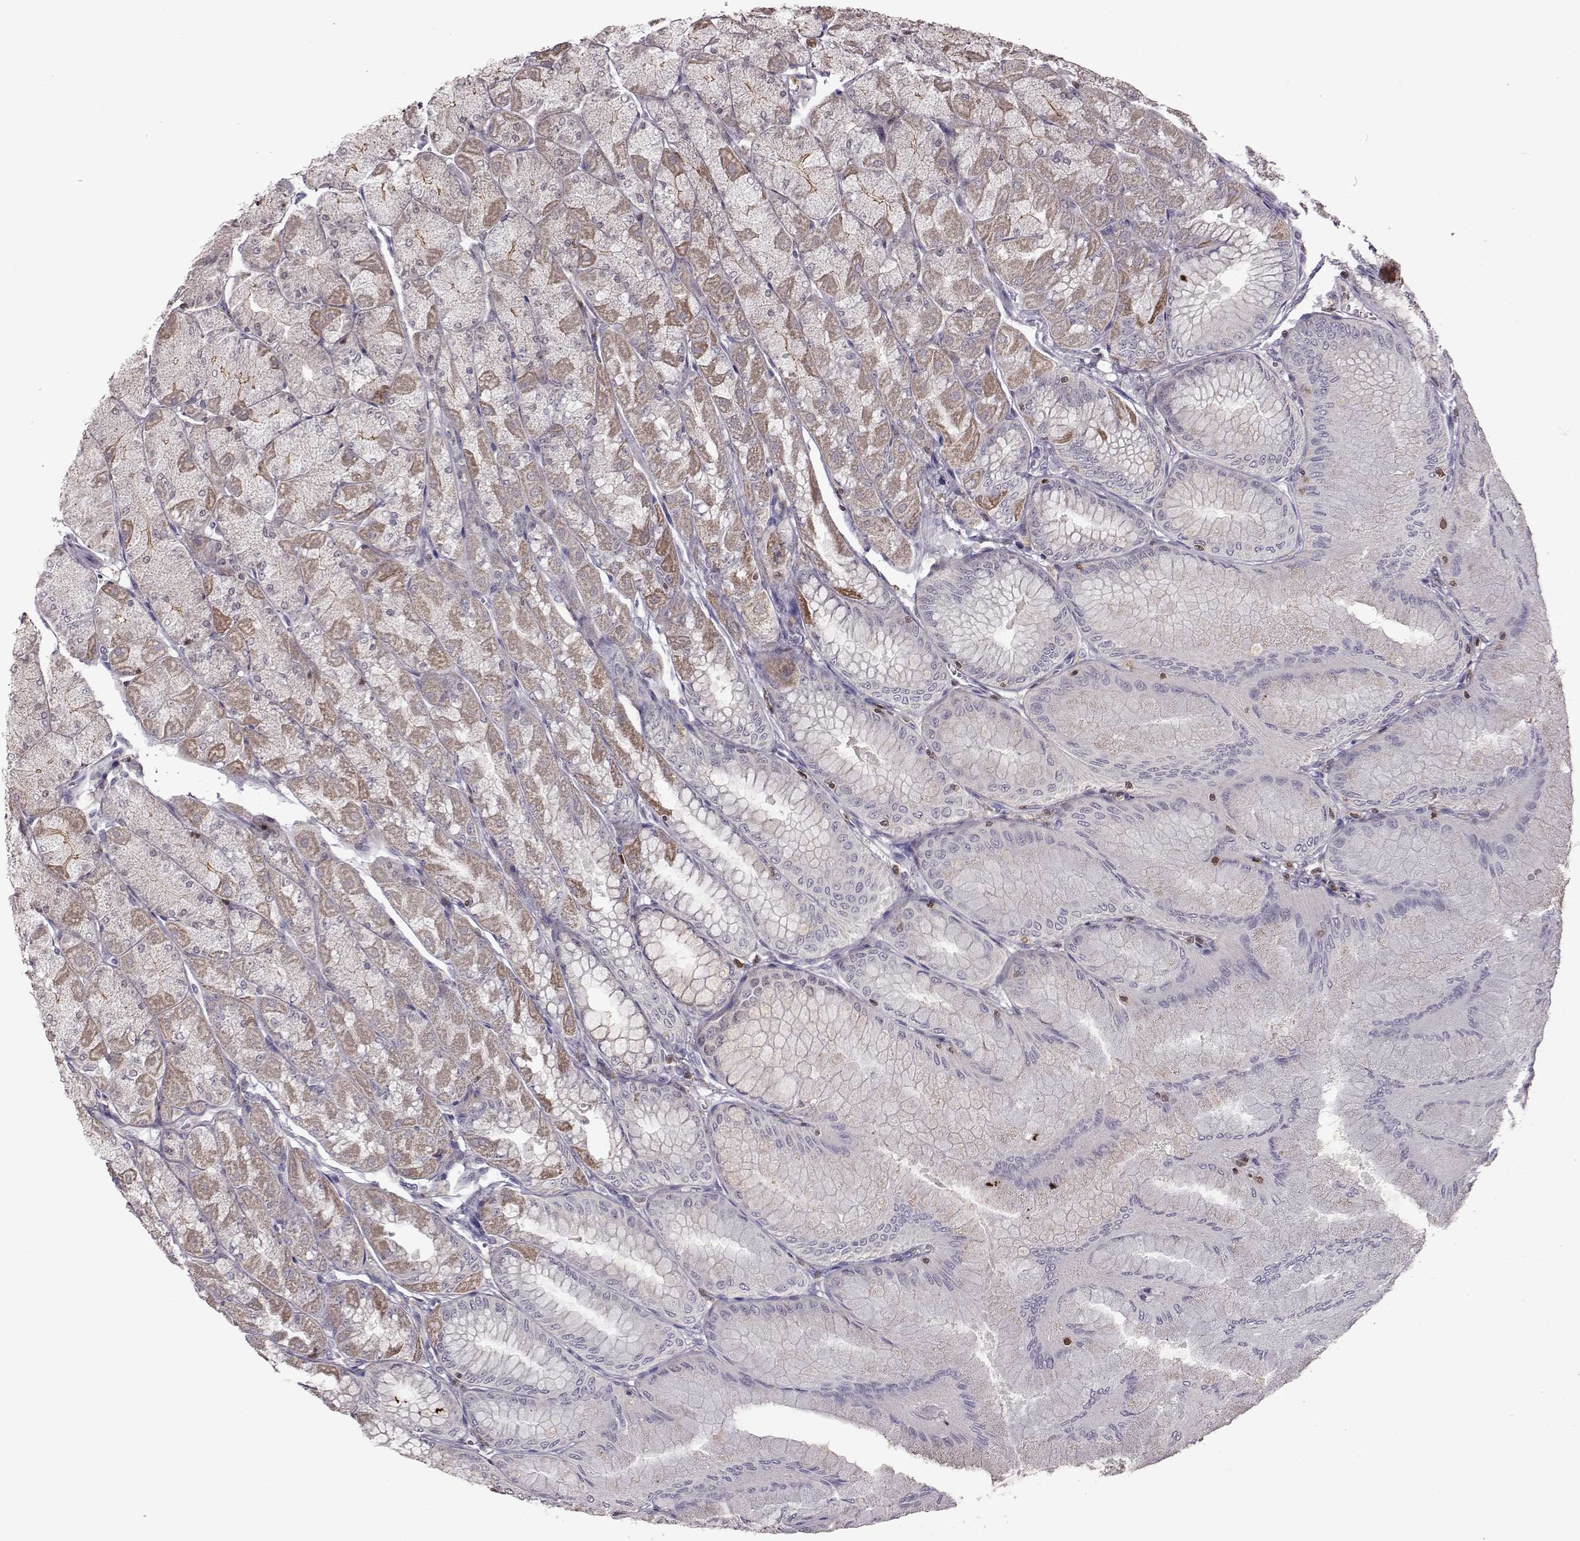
{"staining": {"intensity": "moderate", "quantity": "25%-75%", "location": "cytoplasmic/membranous"}, "tissue": "stomach", "cell_type": "Glandular cells", "image_type": "normal", "snomed": [{"axis": "morphology", "description": "Normal tissue, NOS"}, {"axis": "topography", "description": "Stomach, upper"}], "caption": "Protein expression analysis of normal stomach displays moderate cytoplasmic/membranous staining in approximately 25%-75% of glandular cells. Immunohistochemistry stains the protein in brown and the nuclei are stained blue.", "gene": "DOK2", "patient": {"sex": "male", "age": 60}}